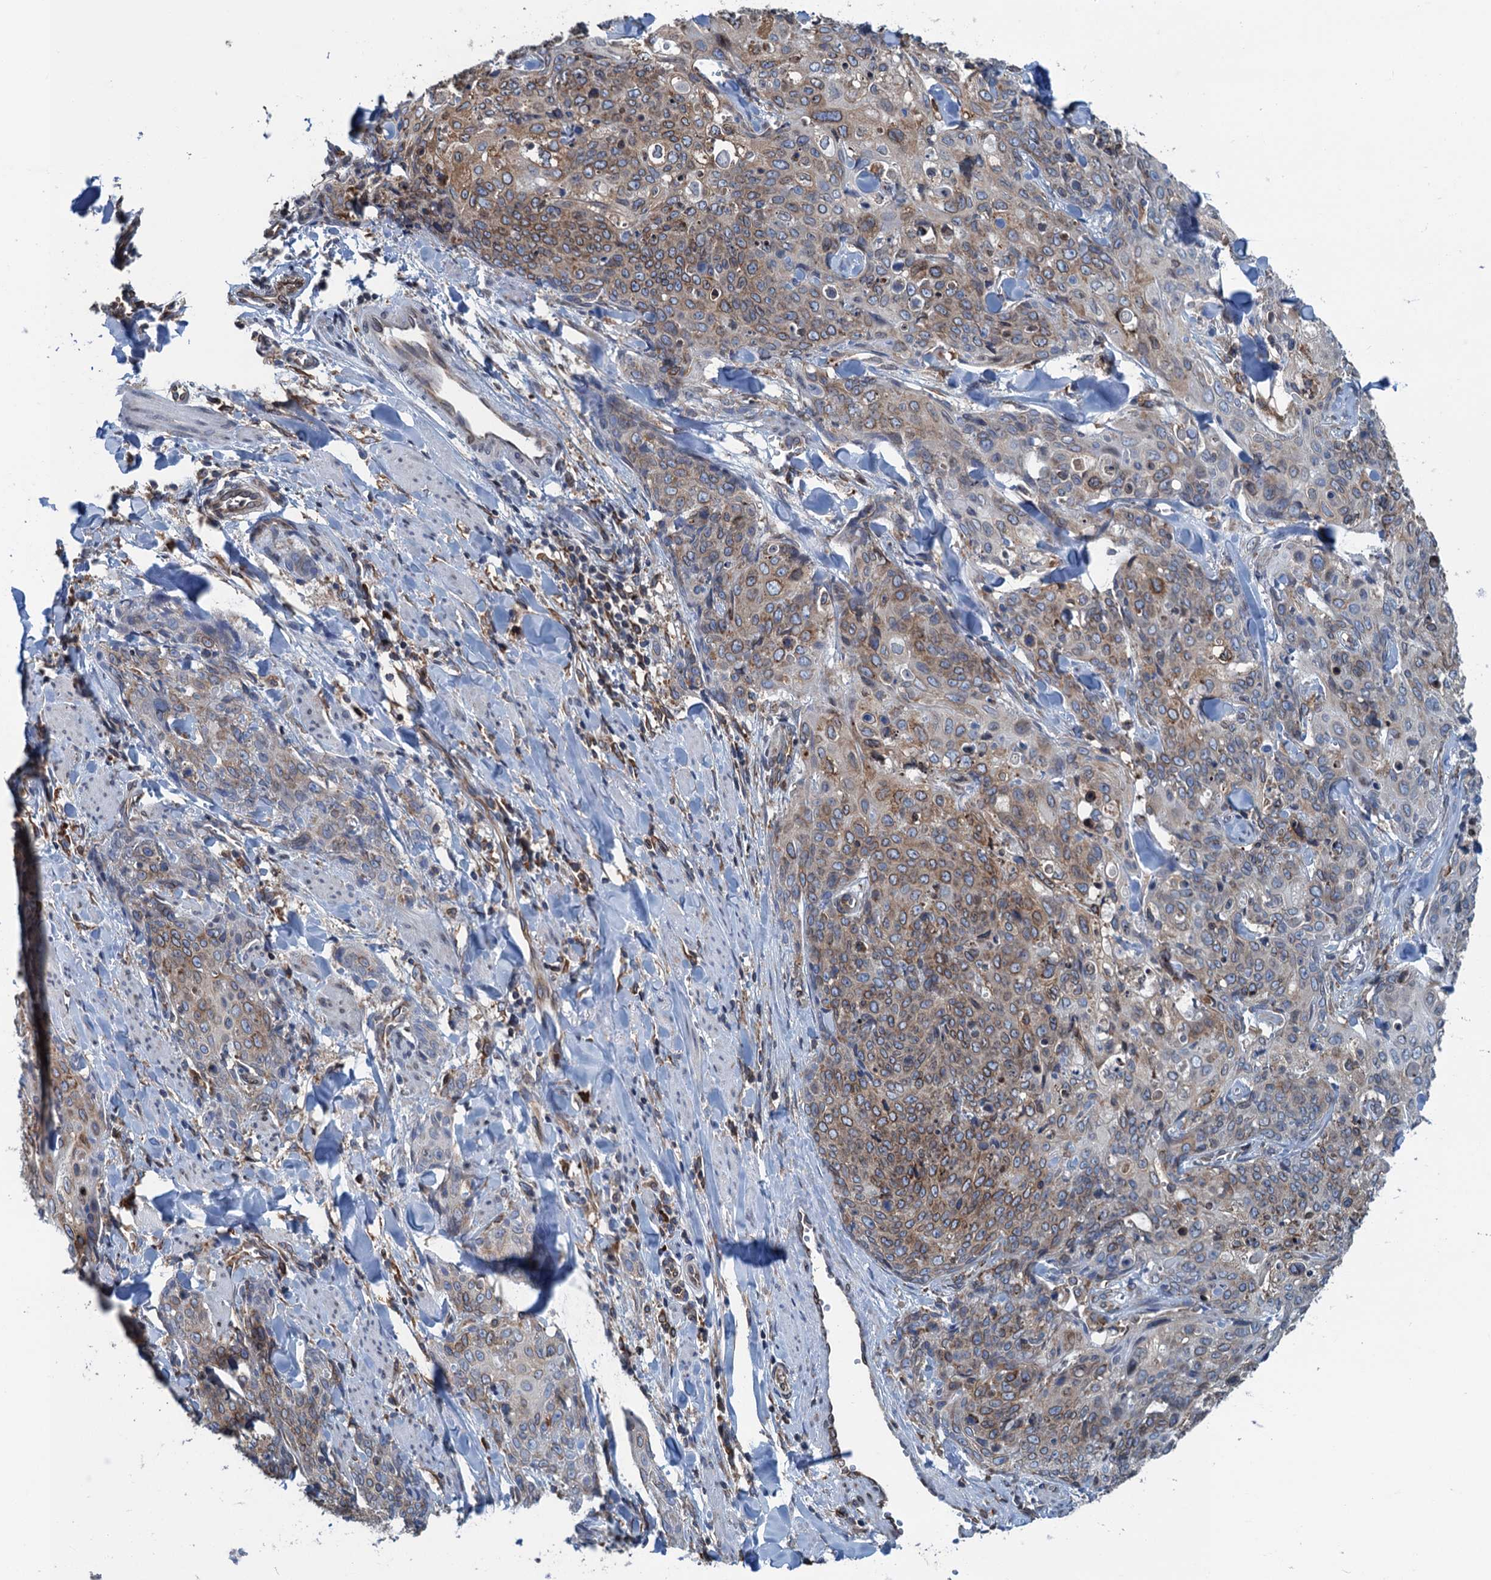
{"staining": {"intensity": "moderate", "quantity": "25%-75%", "location": "cytoplasmic/membranous"}, "tissue": "skin cancer", "cell_type": "Tumor cells", "image_type": "cancer", "snomed": [{"axis": "morphology", "description": "Squamous cell carcinoma, NOS"}, {"axis": "topography", "description": "Skin"}, {"axis": "topography", "description": "Vulva"}], "caption": "Immunohistochemistry (IHC) histopathology image of squamous cell carcinoma (skin) stained for a protein (brown), which reveals medium levels of moderate cytoplasmic/membranous expression in approximately 25%-75% of tumor cells.", "gene": "TMEM205", "patient": {"sex": "female", "age": 85}}